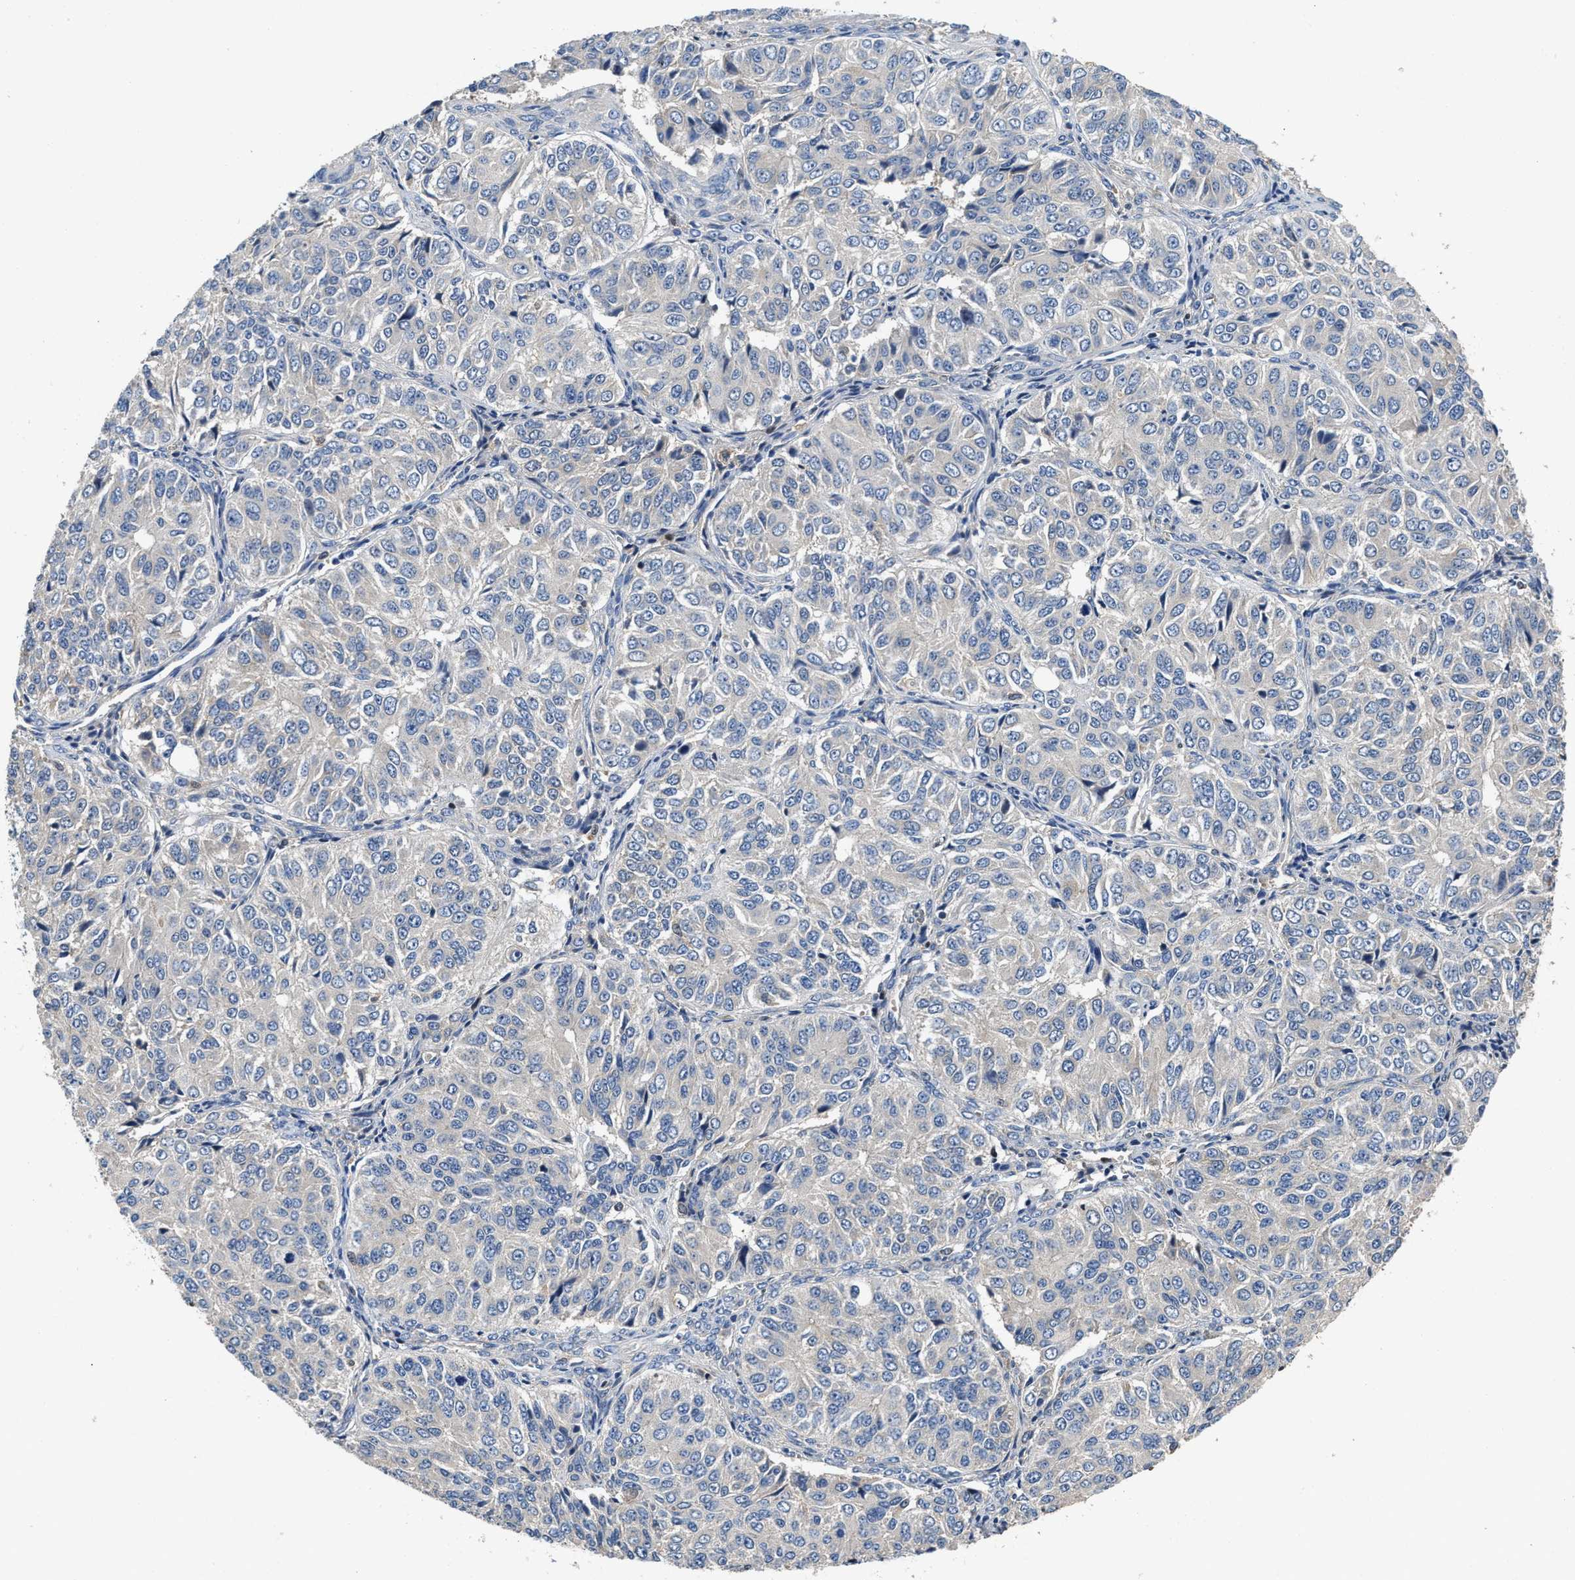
{"staining": {"intensity": "negative", "quantity": "none", "location": "none"}, "tissue": "ovarian cancer", "cell_type": "Tumor cells", "image_type": "cancer", "snomed": [{"axis": "morphology", "description": "Carcinoma, endometroid"}, {"axis": "topography", "description": "Ovary"}], "caption": "The histopathology image displays no significant staining in tumor cells of ovarian cancer (endometroid carcinoma).", "gene": "OSTF1", "patient": {"sex": "female", "age": 51}}